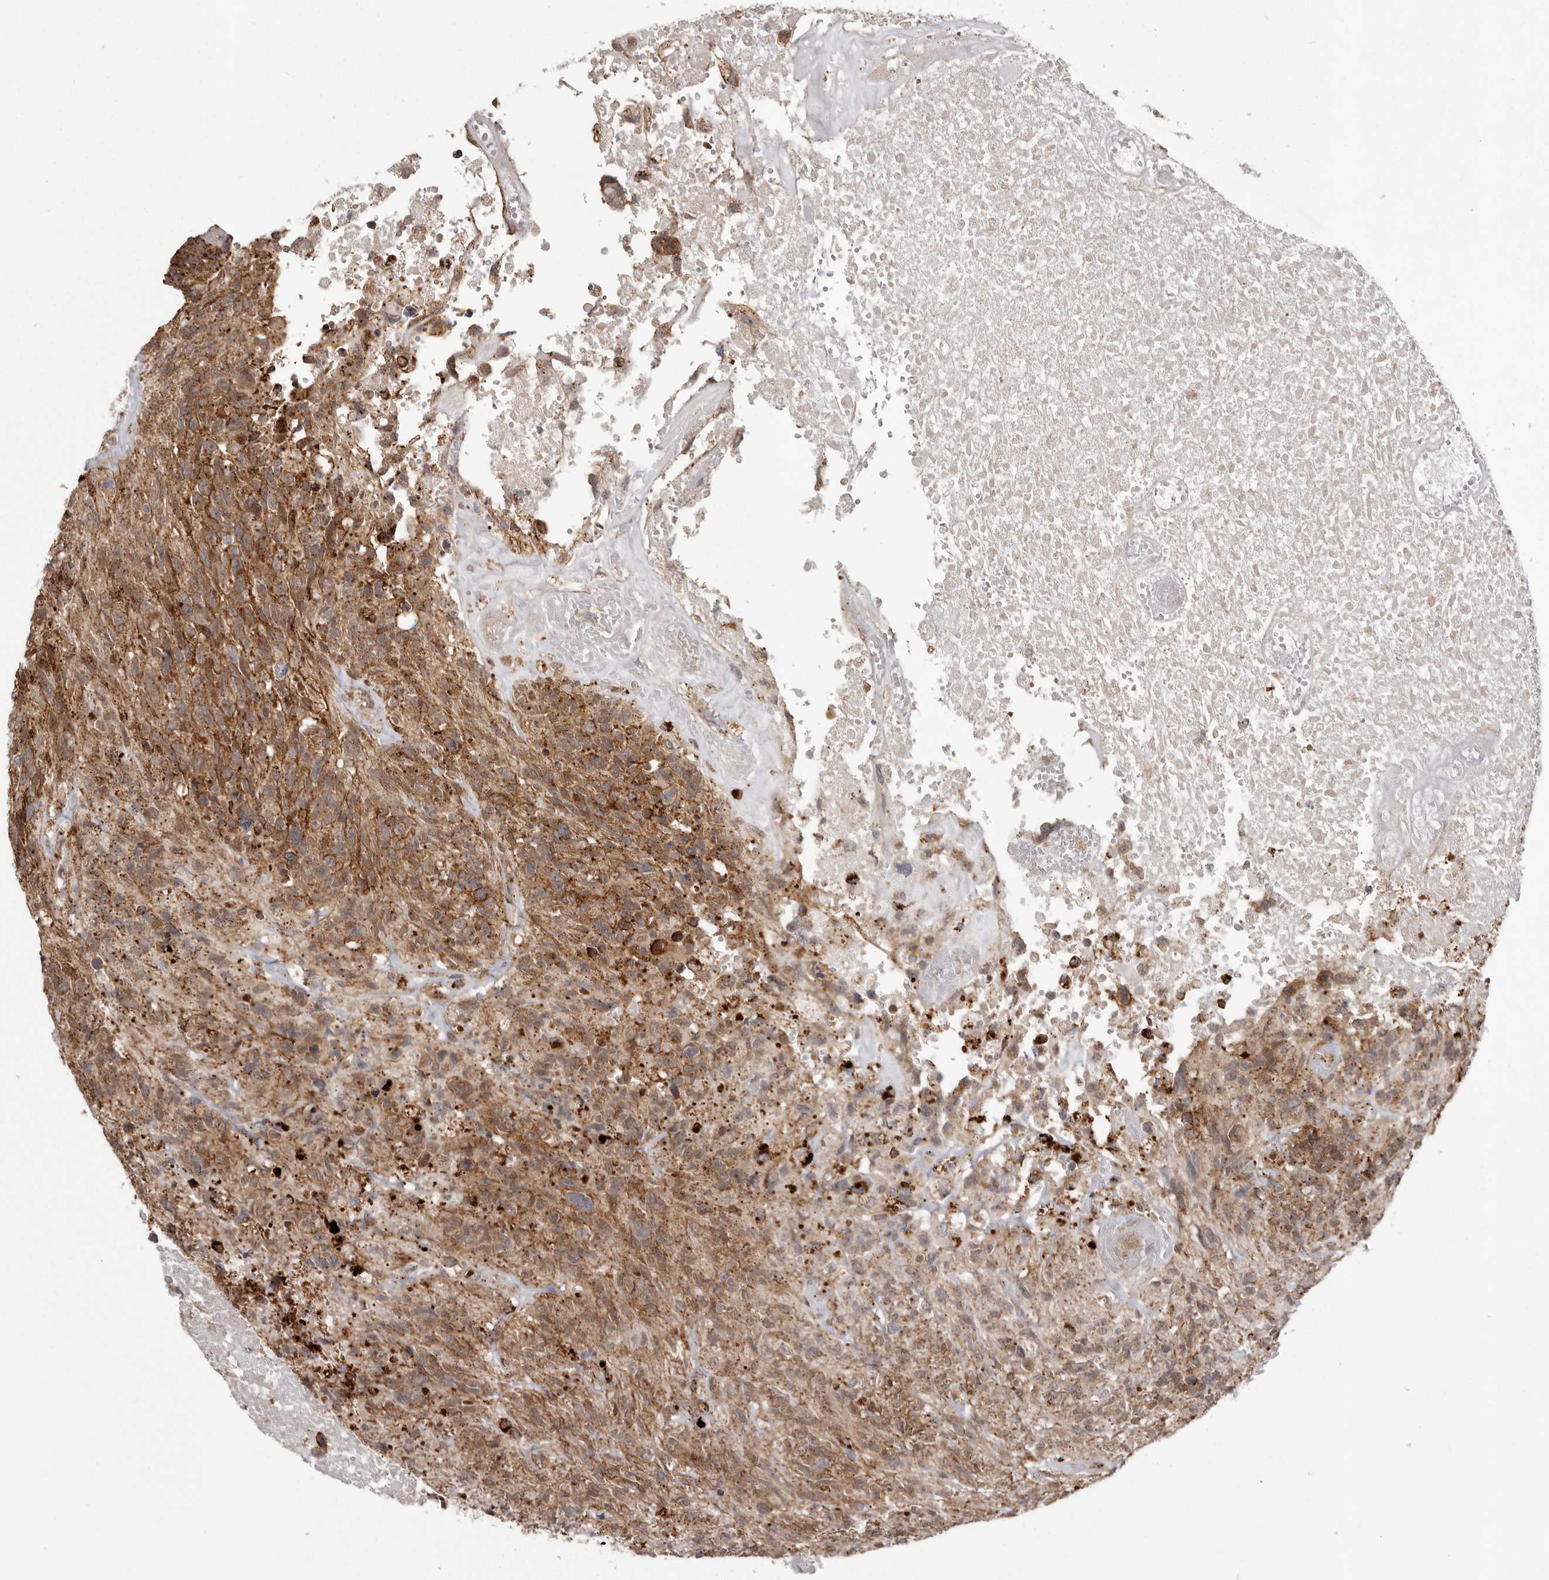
{"staining": {"intensity": "moderate", "quantity": ">75%", "location": "cytoplasmic/membranous"}, "tissue": "glioma", "cell_type": "Tumor cells", "image_type": "cancer", "snomed": [{"axis": "morphology", "description": "Glioma, malignant, High grade"}, {"axis": "topography", "description": "Brain"}], "caption": "Moderate cytoplasmic/membranous protein expression is identified in about >75% of tumor cells in high-grade glioma (malignant).", "gene": "NUP43", "patient": {"sex": "male", "age": 69}}